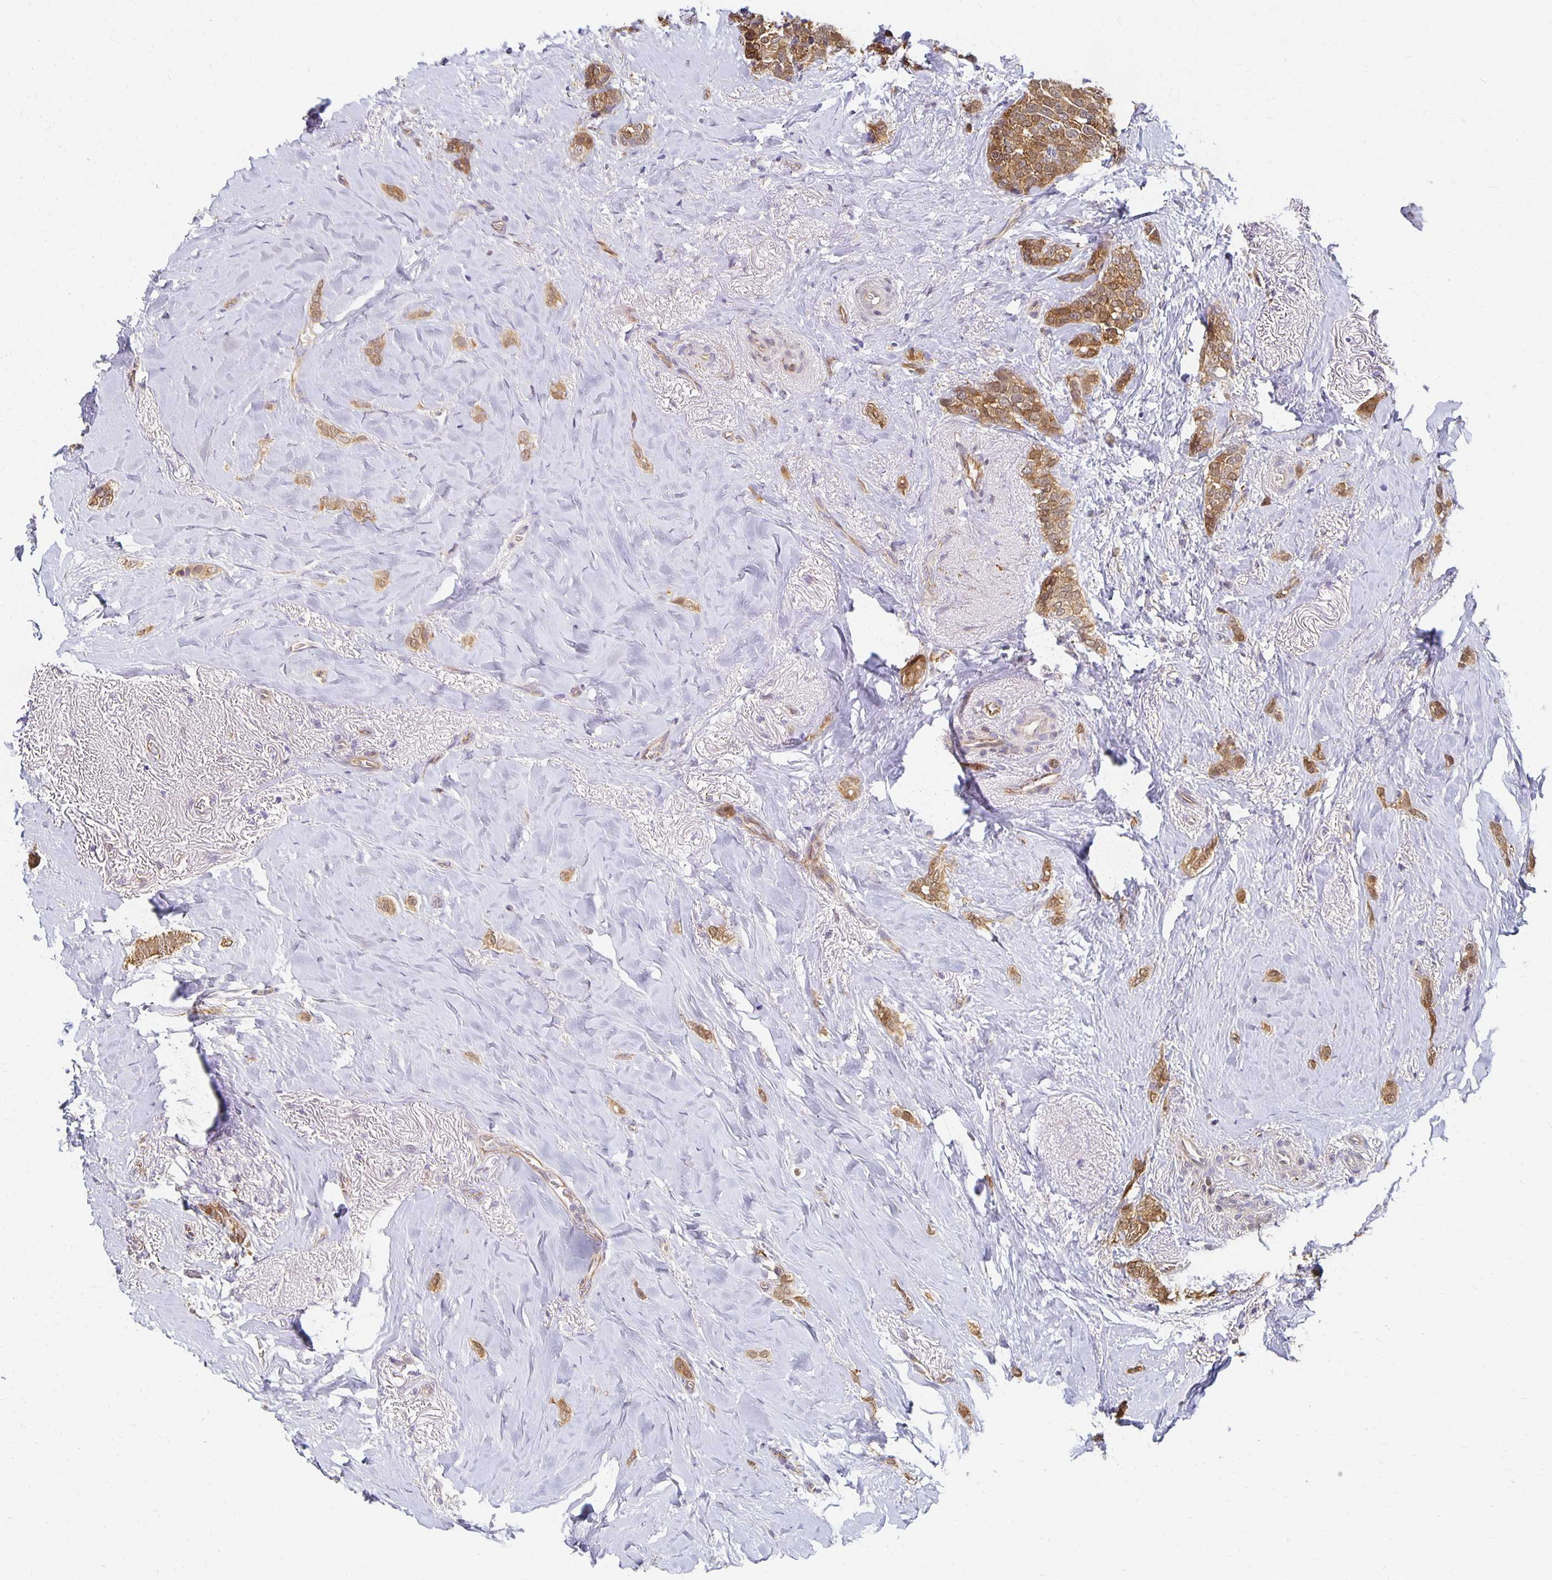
{"staining": {"intensity": "moderate", "quantity": ">75%", "location": "cytoplasmic/membranous"}, "tissue": "breast cancer", "cell_type": "Tumor cells", "image_type": "cancer", "snomed": [{"axis": "morphology", "description": "Normal tissue, NOS"}, {"axis": "morphology", "description": "Duct carcinoma"}, {"axis": "topography", "description": "Breast"}], "caption": "This is an image of immunohistochemistry staining of breast invasive ductal carcinoma, which shows moderate expression in the cytoplasmic/membranous of tumor cells.", "gene": "SORL1", "patient": {"sex": "female", "age": 77}}